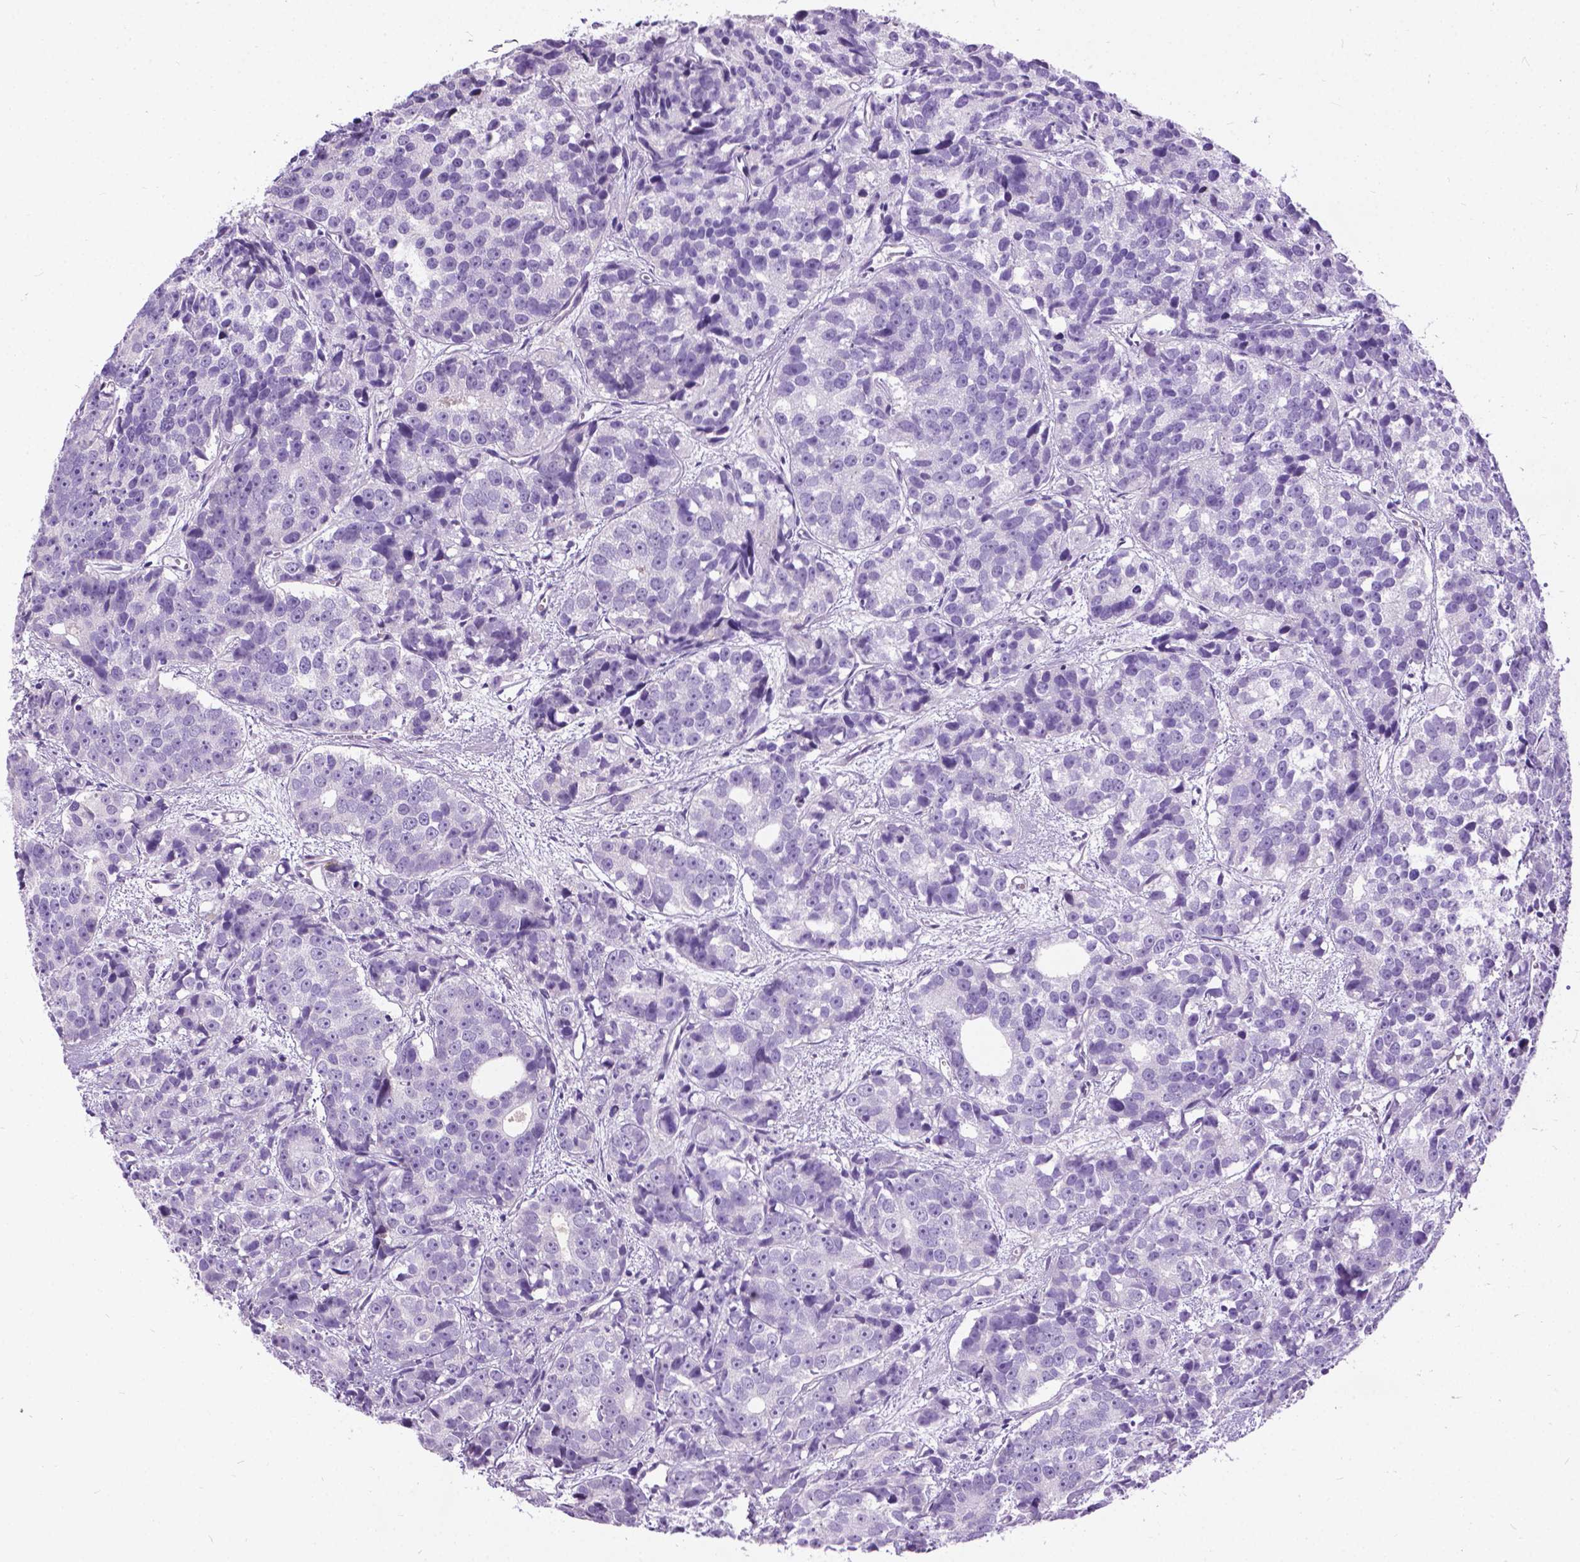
{"staining": {"intensity": "negative", "quantity": "none", "location": "none"}, "tissue": "prostate cancer", "cell_type": "Tumor cells", "image_type": "cancer", "snomed": [{"axis": "morphology", "description": "Adenocarcinoma, High grade"}, {"axis": "topography", "description": "Prostate"}], "caption": "Immunohistochemistry (IHC) micrograph of neoplastic tissue: prostate cancer stained with DAB shows no significant protein staining in tumor cells.", "gene": "PROB1", "patient": {"sex": "male", "age": 77}}